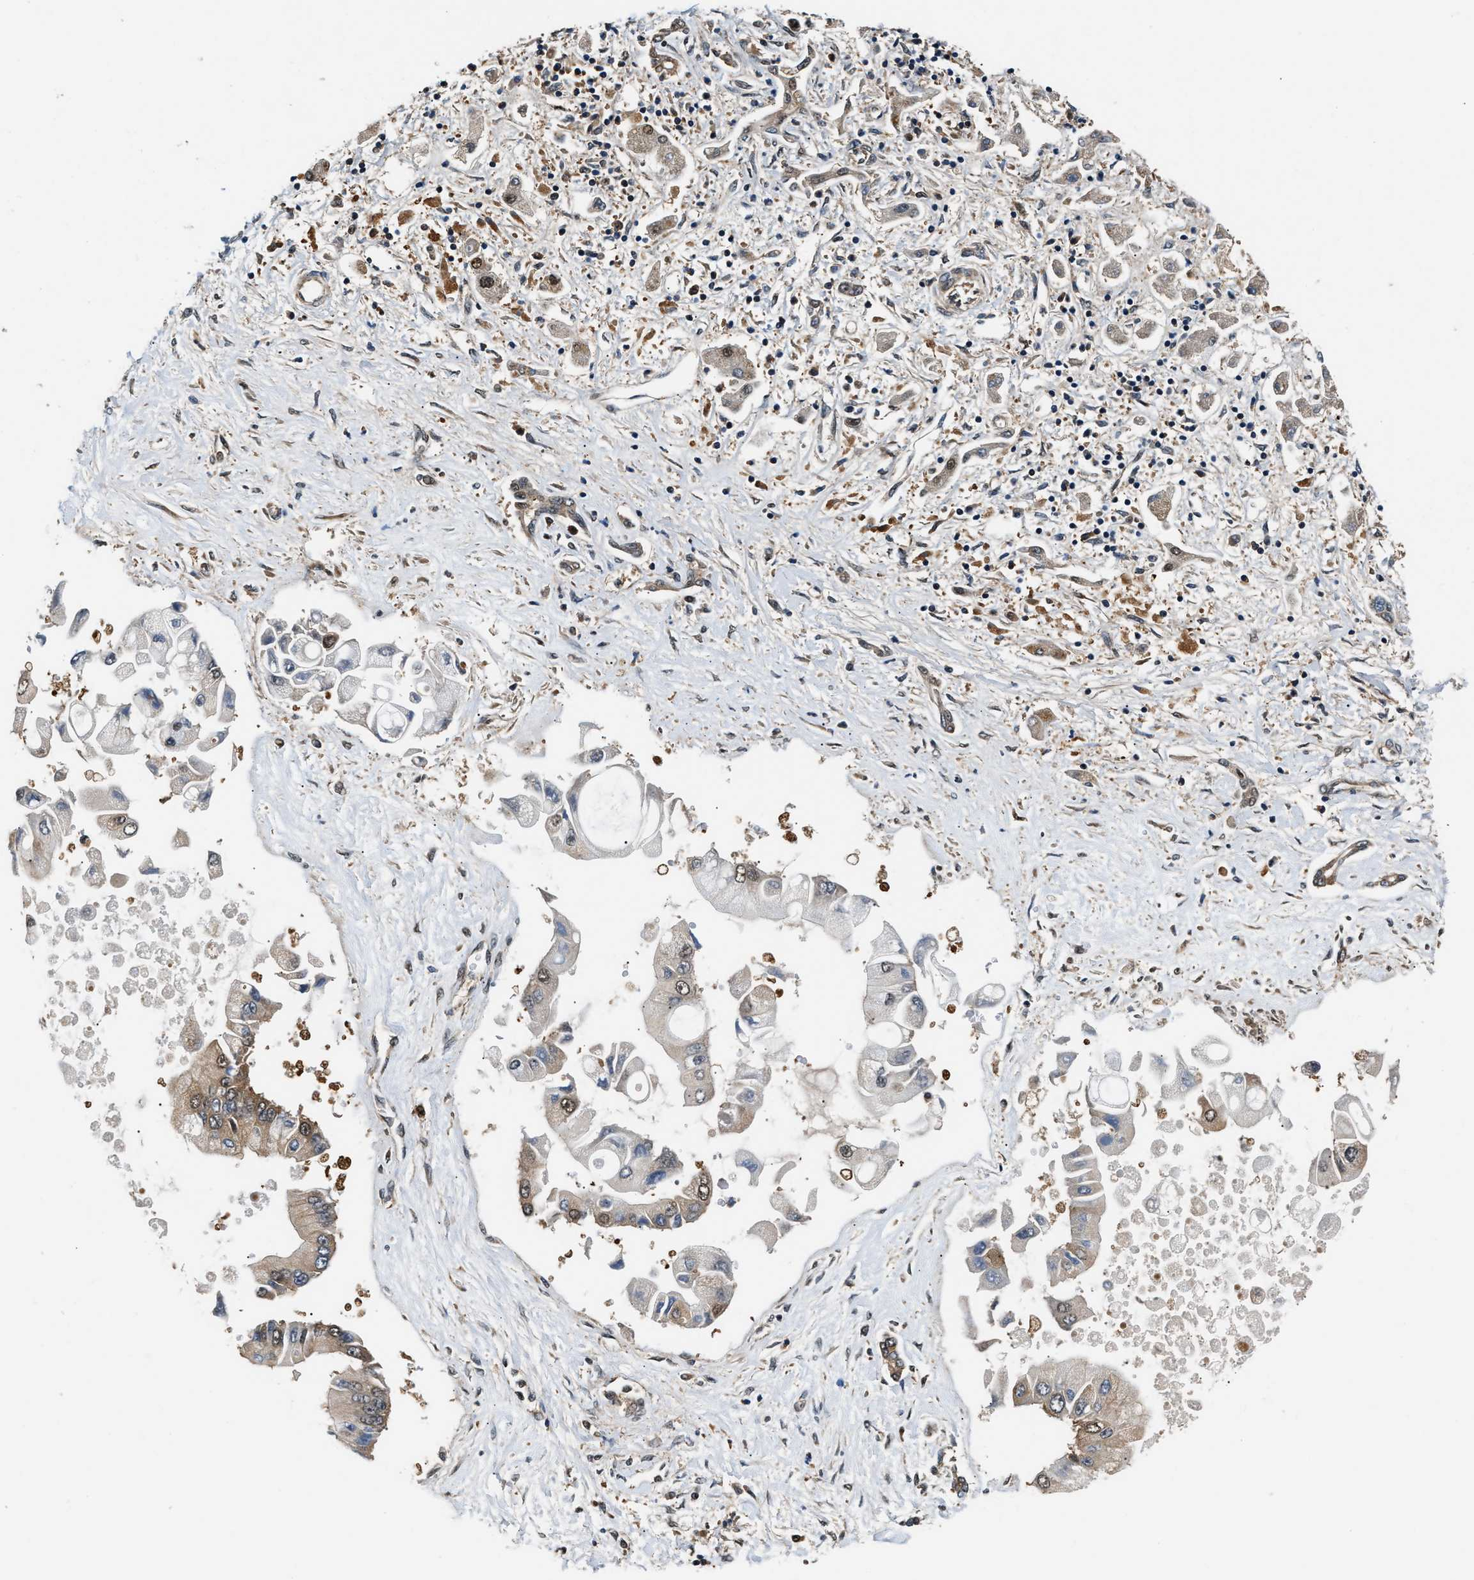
{"staining": {"intensity": "weak", "quantity": "<25%", "location": "cytoplasmic/membranous,nuclear"}, "tissue": "liver cancer", "cell_type": "Tumor cells", "image_type": "cancer", "snomed": [{"axis": "morphology", "description": "Cholangiocarcinoma"}, {"axis": "topography", "description": "Liver"}], "caption": "Immunohistochemical staining of human liver cancer (cholangiocarcinoma) demonstrates no significant staining in tumor cells.", "gene": "TUT7", "patient": {"sex": "male", "age": 50}}